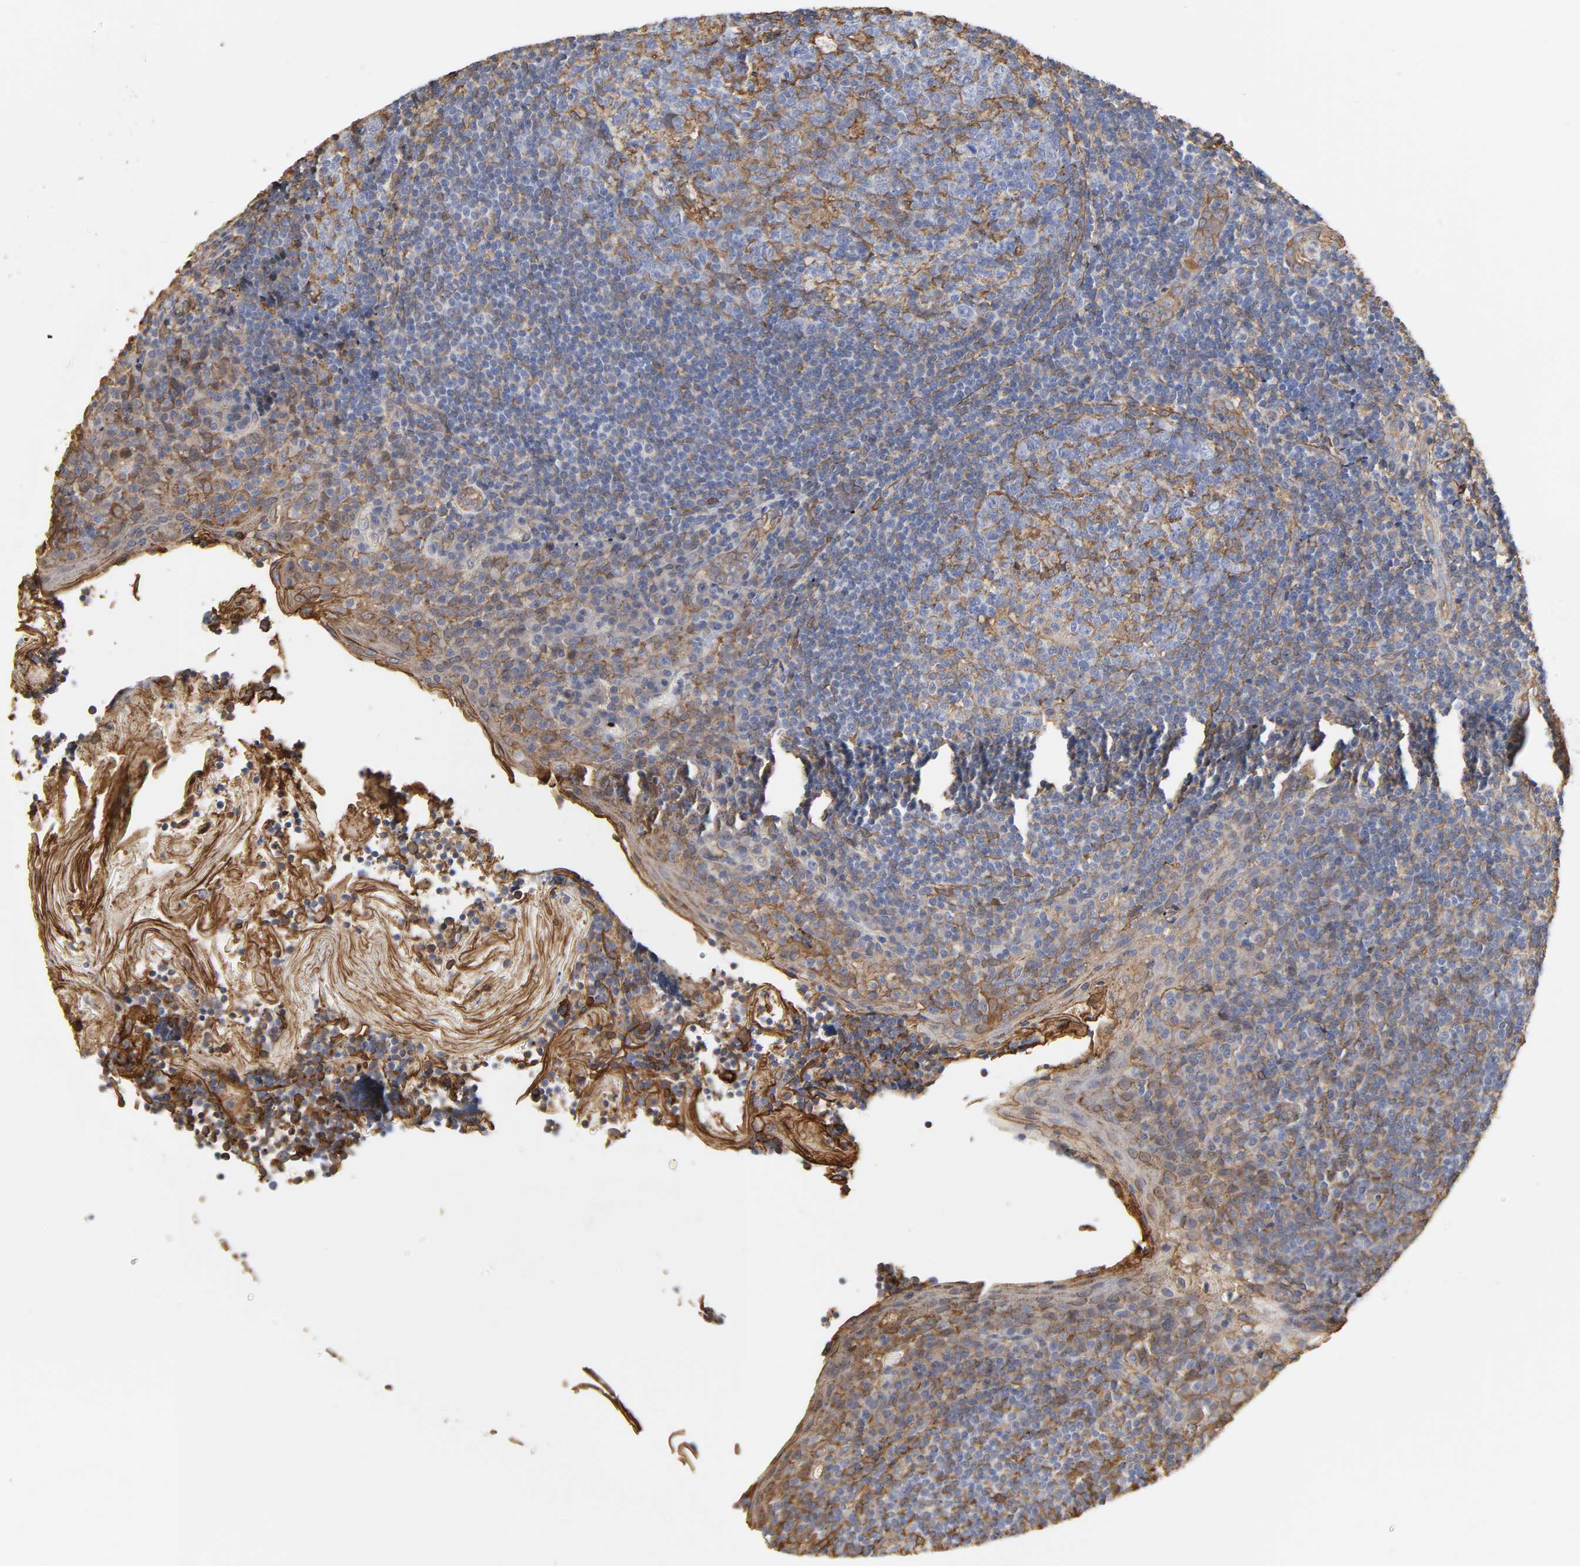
{"staining": {"intensity": "moderate", "quantity": "25%-75%", "location": "cytoplasmic/membranous"}, "tissue": "tonsil", "cell_type": "Germinal center cells", "image_type": "normal", "snomed": [{"axis": "morphology", "description": "Normal tissue, NOS"}, {"axis": "topography", "description": "Tonsil"}], "caption": "A brown stain highlights moderate cytoplasmic/membranous positivity of a protein in germinal center cells of normal tonsil.", "gene": "ANXA2", "patient": {"sex": "male", "age": 31}}